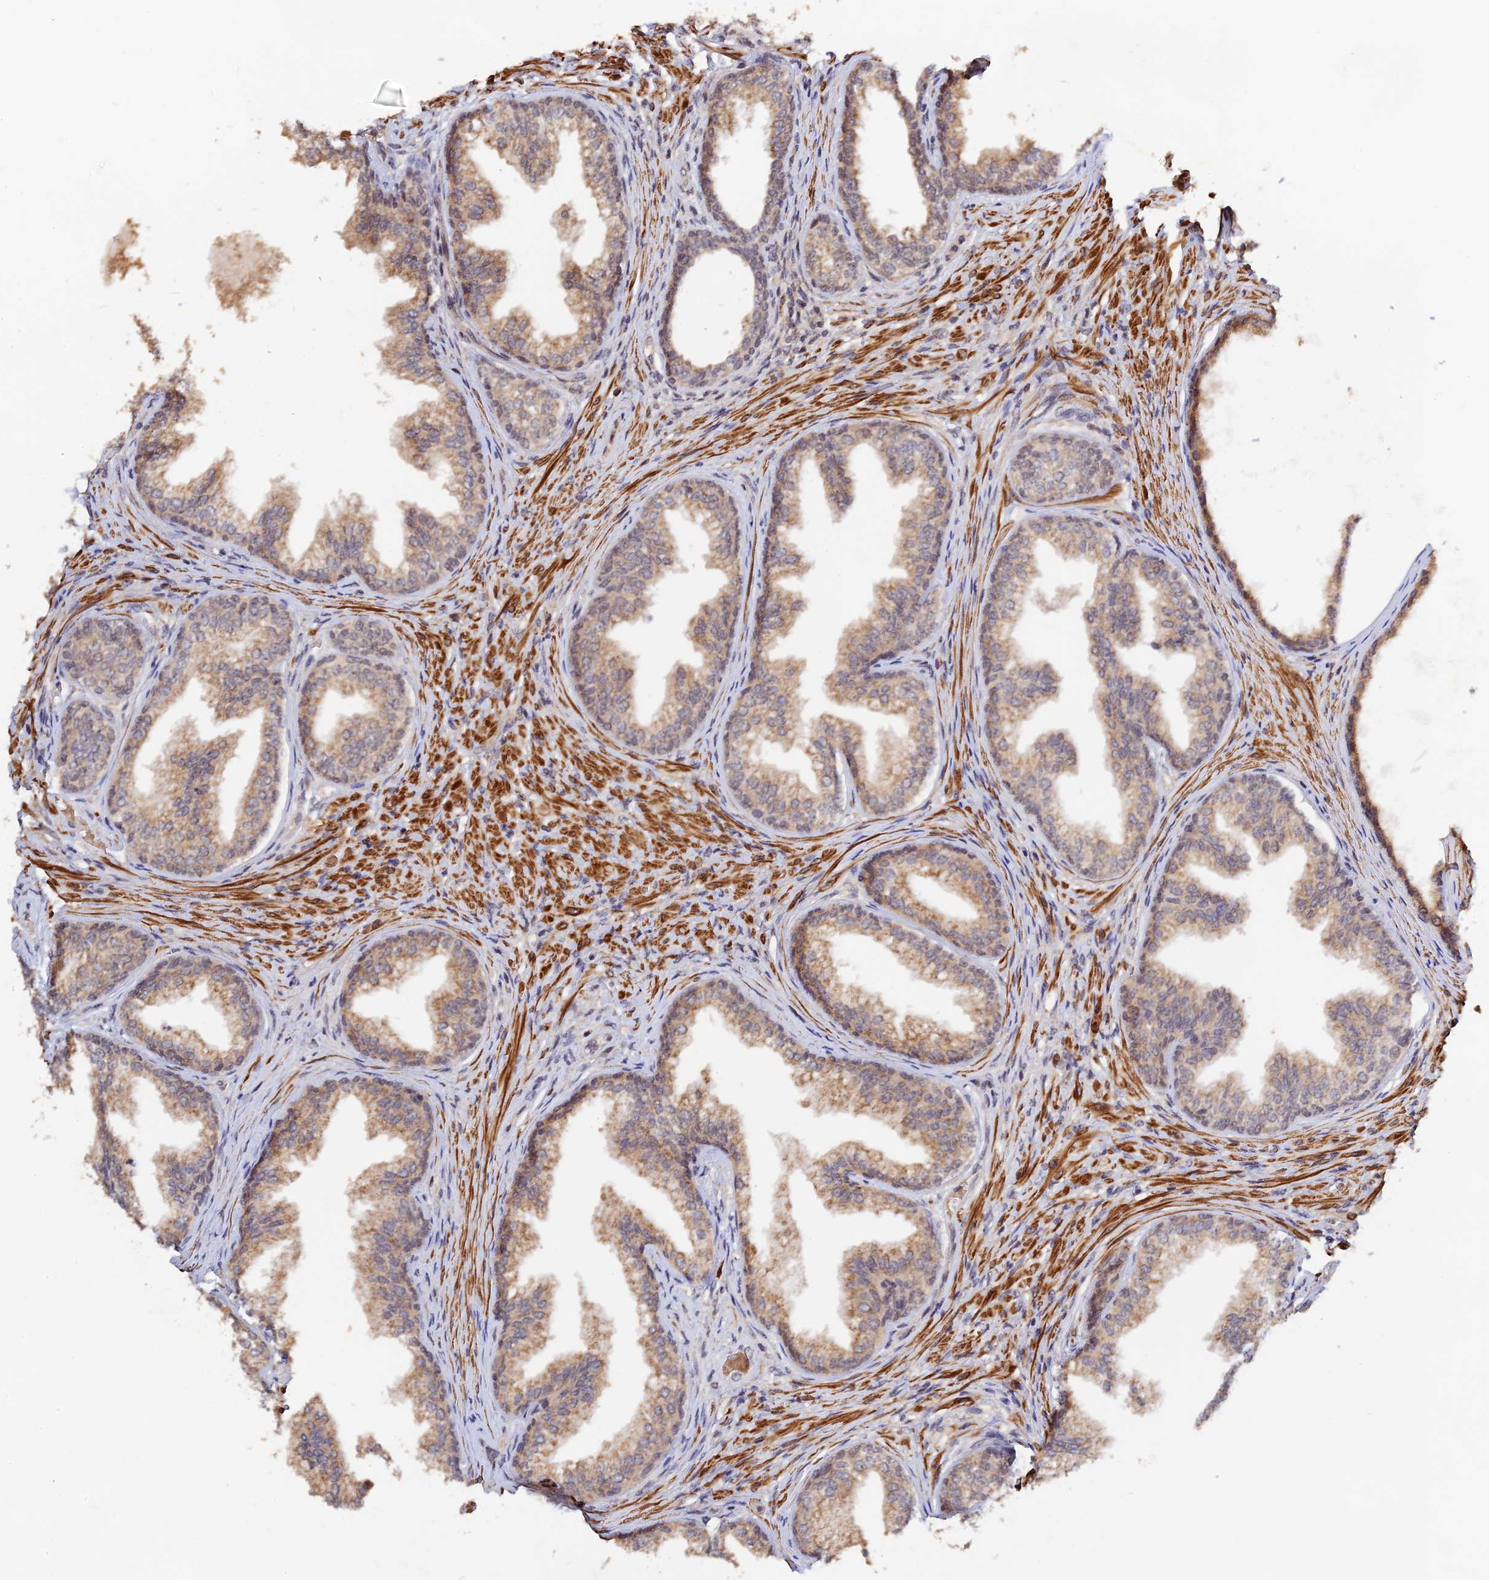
{"staining": {"intensity": "weak", "quantity": ">75%", "location": "cytoplasmic/membranous"}, "tissue": "prostate", "cell_type": "Glandular cells", "image_type": "normal", "snomed": [{"axis": "morphology", "description": "Normal tissue, NOS"}, {"axis": "topography", "description": "Prostate"}], "caption": "DAB immunohistochemical staining of benign human prostate displays weak cytoplasmic/membranous protein expression in about >75% of glandular cells. (Brightfield microscopy of DAB IHC at high magnification).", "gene": "CWH43", "patient": {"sex": "male", "age": 76}}